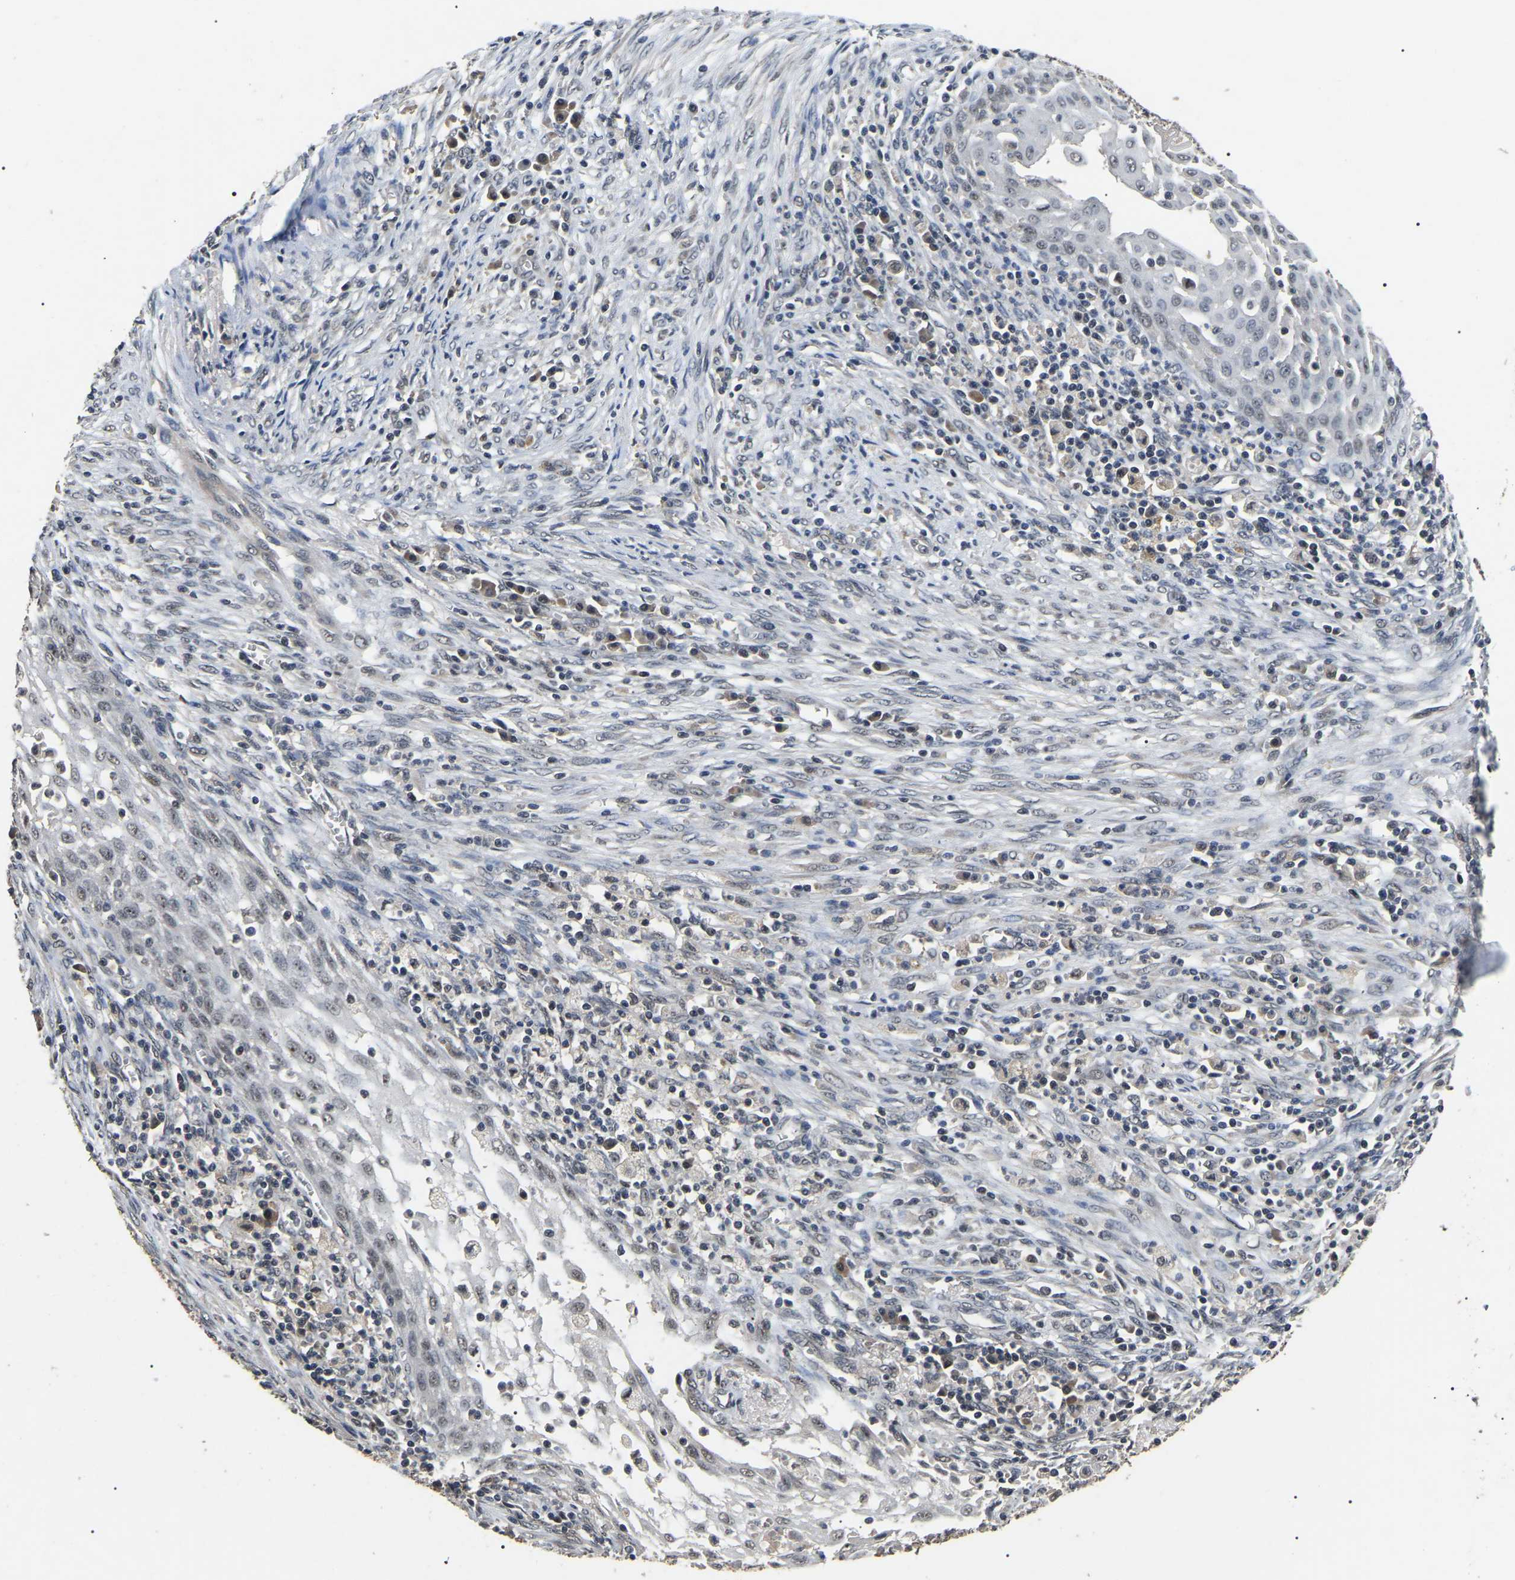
{"staining": {"intensity": "weak", "quantity": "<25%", "location": "nuclear"}, "tissue": "cervical cancer", "cell_type": "Tumor cells", "image_type": "cancer", "snomed": [{"axis": "morphology", "description": "Adenocarcinoma, NOS"}, {"axis": "topography", "description": "Cervix"}], "caption": "Human cervical cancer stained for a protein using immunohistochemistry reveals no expression in tumor cells.", "gene": "PPM1E", "patient": {"sex": "female", "age": 44}}